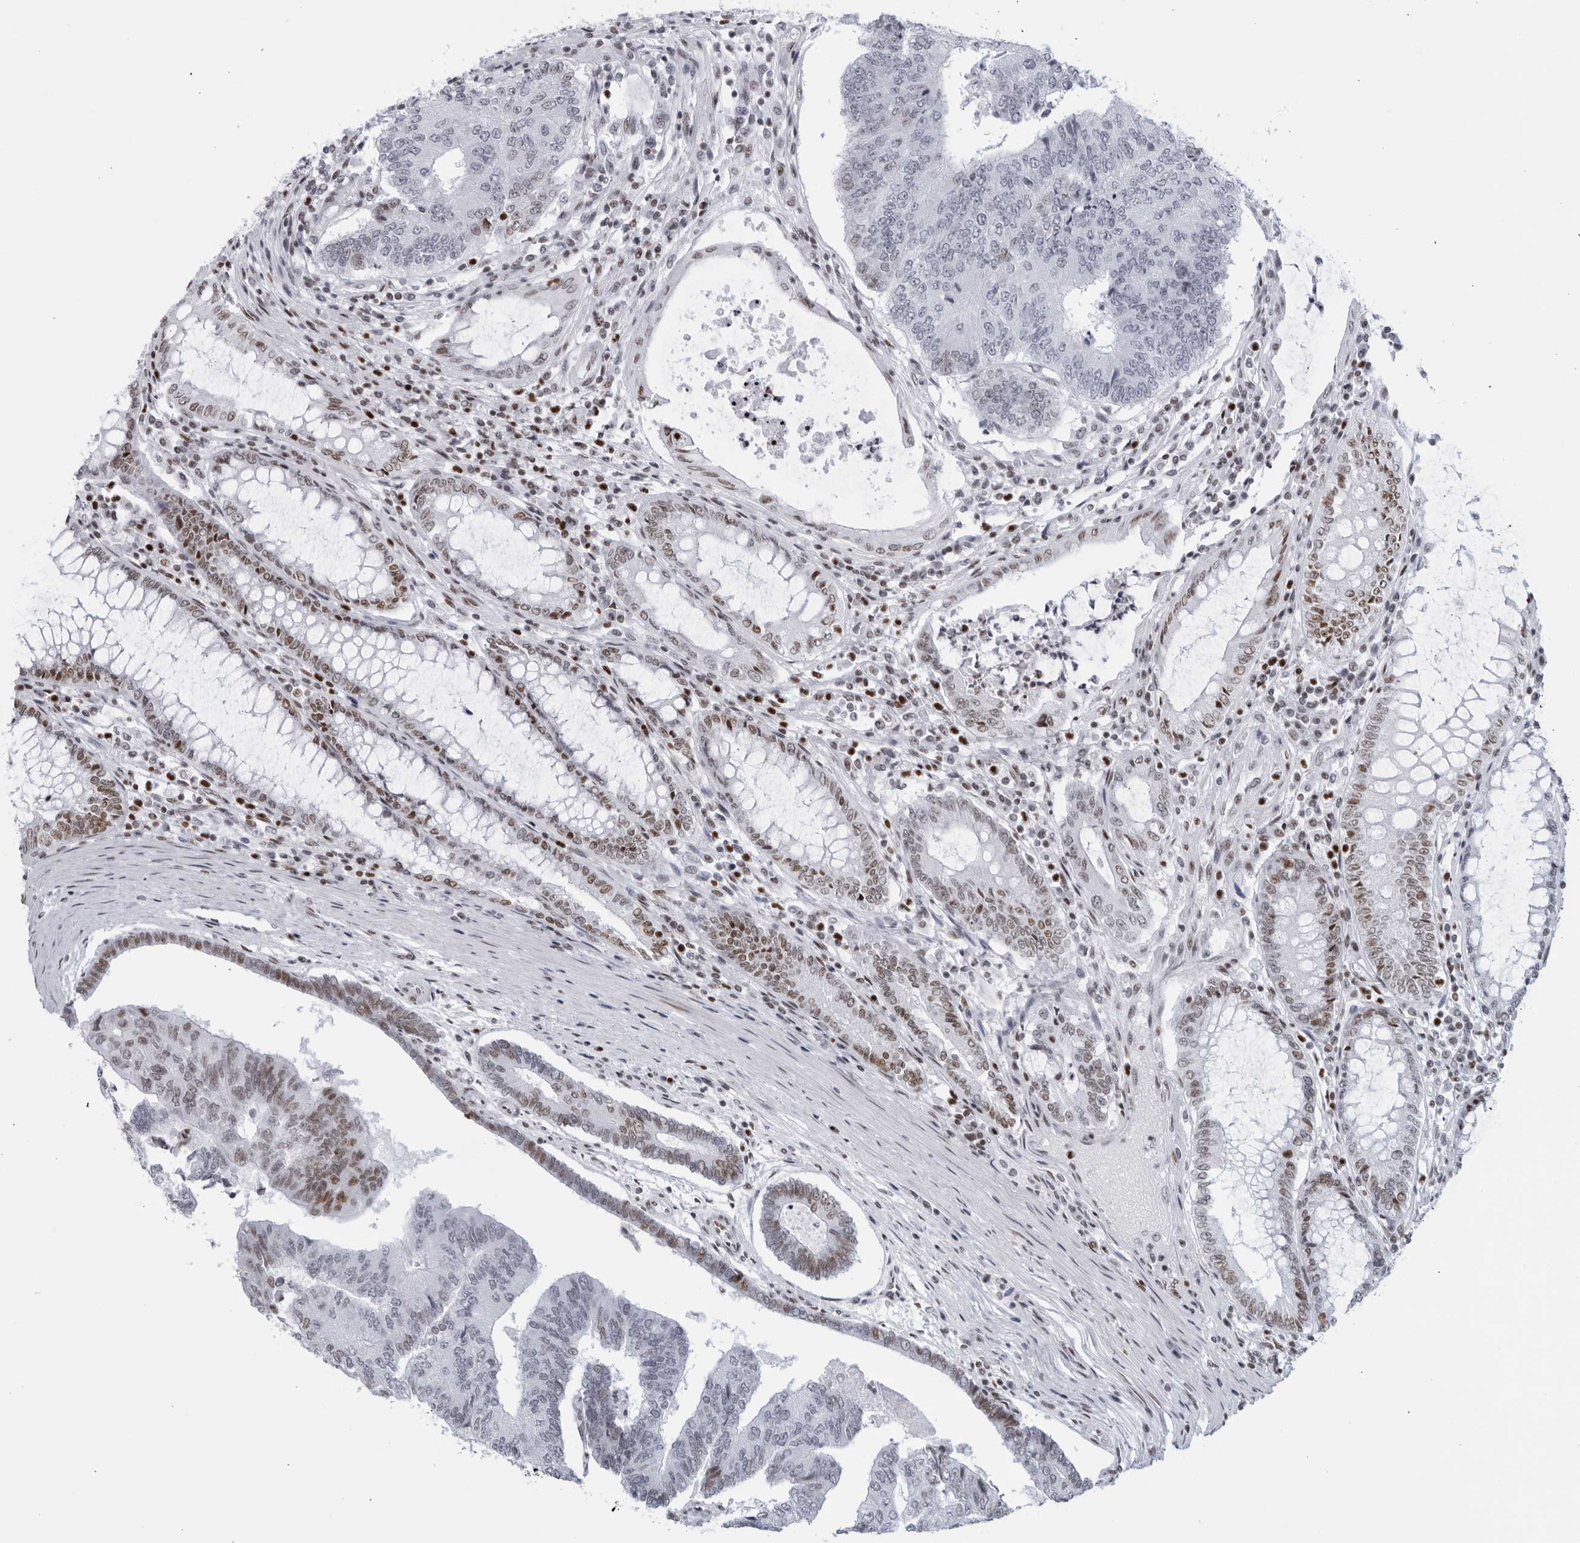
{"staining": {"intensity": "moderate", "quantity": "<25%", "location": "nuclear"}, "tissue": "colorectal cancer", "cell_type": "Tumor cells", "image_type": "cancer", "snomed": [{"axis": "morphology", "description": "Adenocarcinoma, NOS"}, {"axis": "topography", "description": "Colon"}], "caption": "Protein staining reveals moderate nuclear staining in approximately <25% of tumor cells in colorectal cancer. (brown staining indicates protein expression, while blue staining denotes nuclei).", "gene": "HP1BP3", "patient": {"sex": "female", "age": 67}}